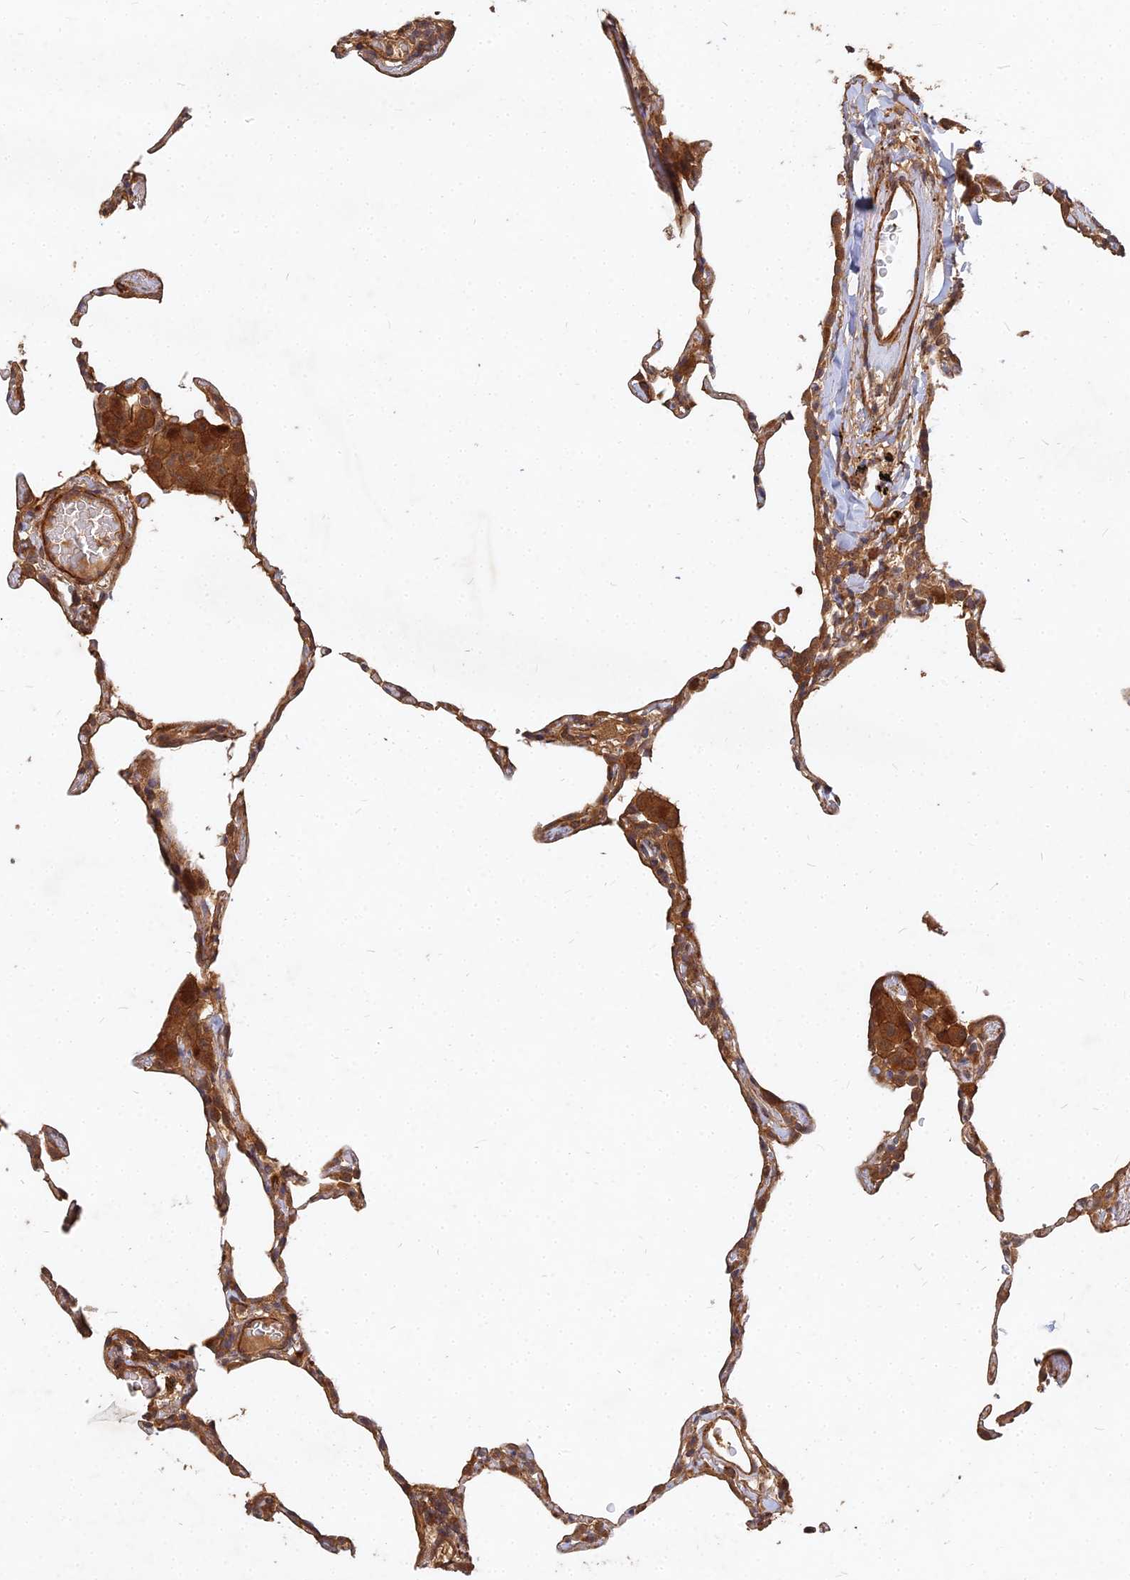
{"staining": {"intensity": "moderate", "quantity": ">75%", "location": "cytoplasmic/membranous"}, "tissue": "lung", "cell_type": "Alveolar cells", "image_type": "normal", "snomed": [{"axis": "morphology", "description": "Normal tissue, NOS"}, {"axis": "topography", "description": "Lung"}], "caption": "Alveolar cells show moderate cytoplasmic/membranous expression in about >75% of cells in unremarkable lung. Ihc stains the protein of interest in brown and the nuclei are stained blue.", "gene": "UBE2W", "patient": {"sex": "female", "age": 57}}